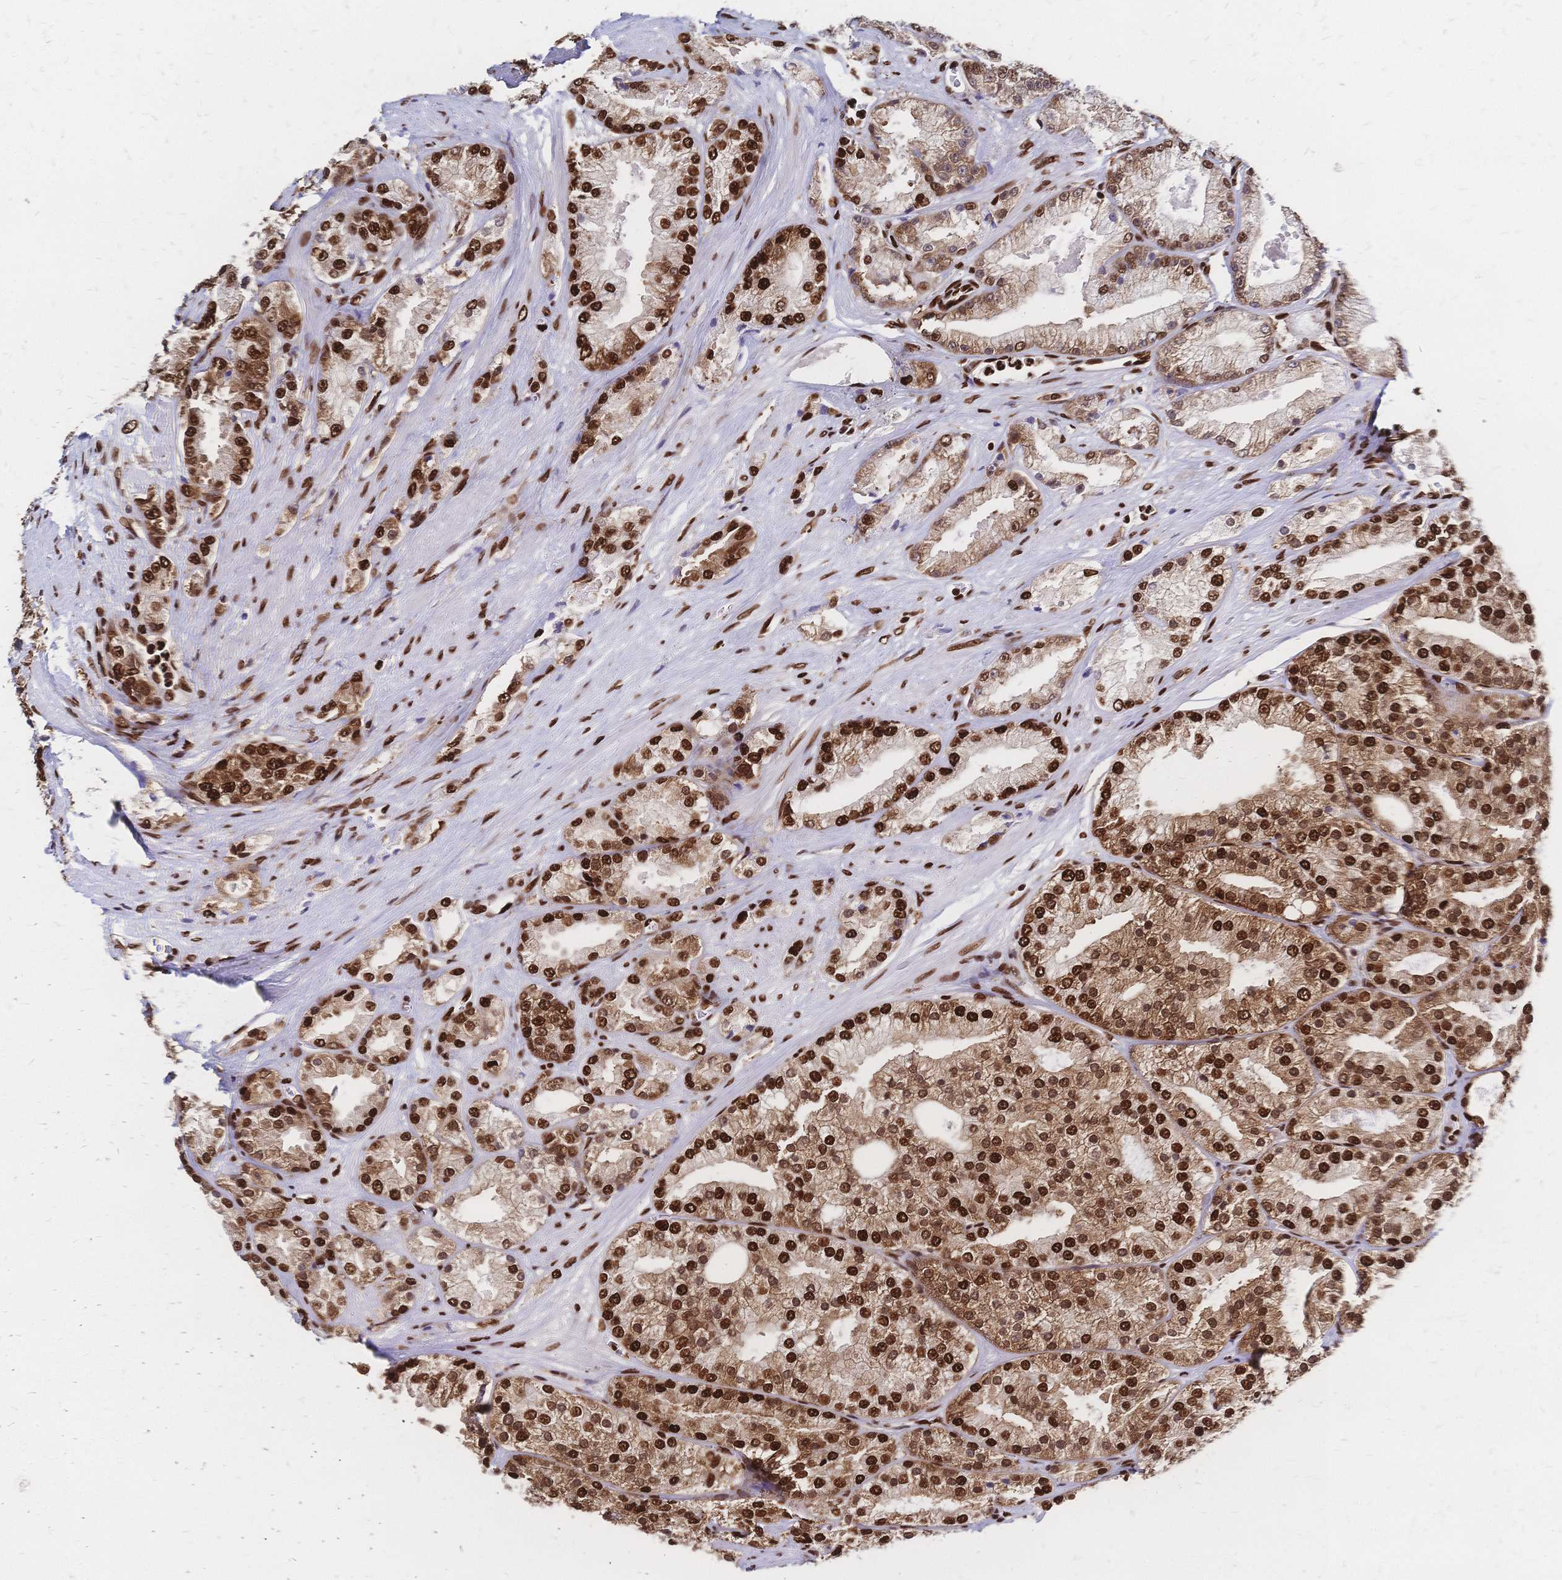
{"staining": {"intensity": "strong", "quantity": ">75%", "location": "cytoplasmic/membranous,nuclear"}, "tissue": "prostate cancer", "cell_type": "Tumor cells", "image_type": "cancer", "snomed": [{"axis": "morphology", "description": "Adenocarcinoma, High grade"}, {"axis": "topography", "description": "Prostate"}], "caption": "Protein expression by immunohistochemistry (IHC) exhibits strong cytoplasmic/membranous and nuclear staining in about >75% of tumor cells in prostate cancer (adenocarcinoma (high-grade)).", "gene": "HDGF", "patient": {"sex": "male", "age": 68}}